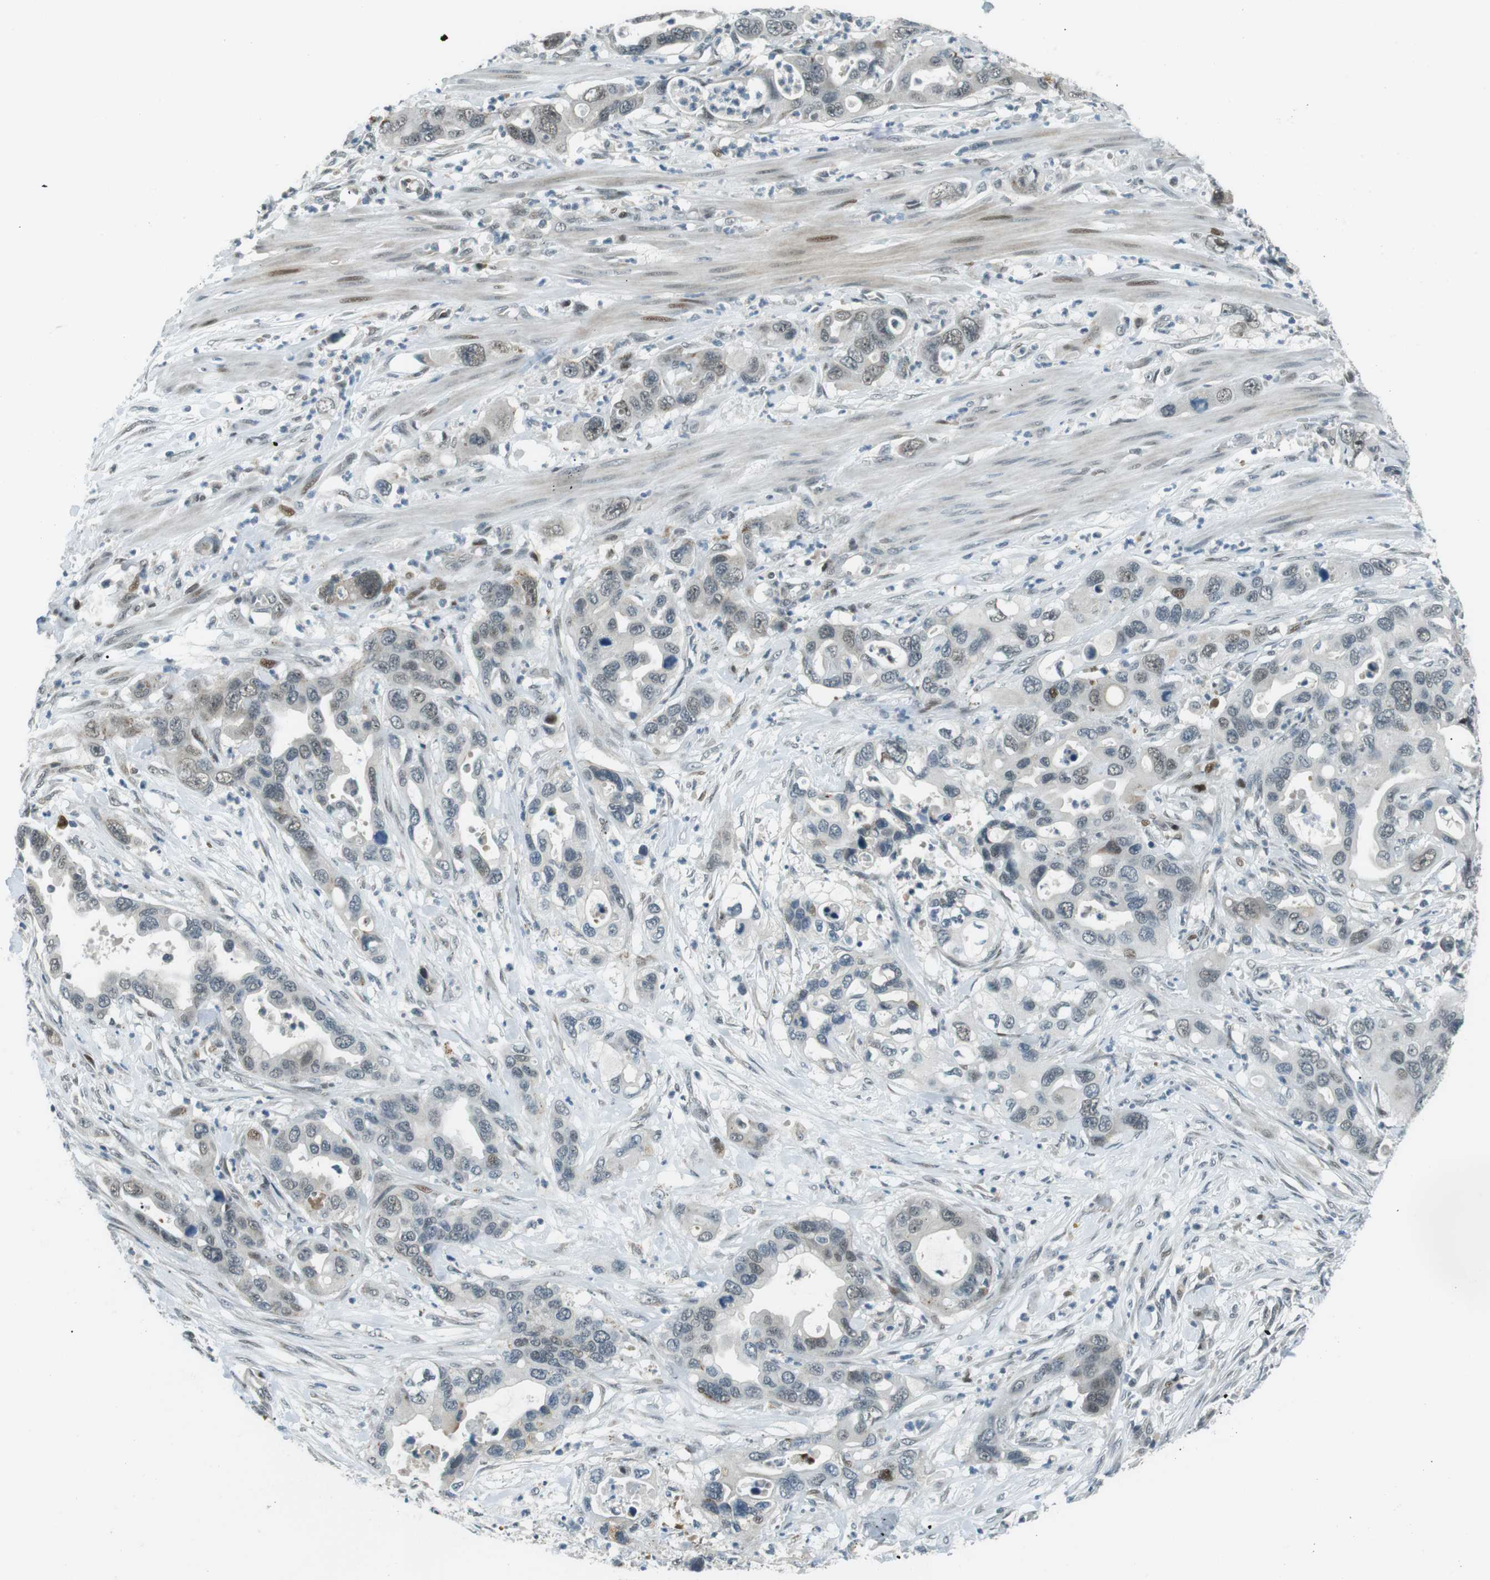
{"staining": {"intensity": "weak", "quantity": "<25%", "location": "cytoplasmic/membranous,nuclear"}, "tissue": "pancreatic cancer", "cell_type": "Tumor cells", "image_type": "cancer", "snomed": [{"axis": "morphology", "description": "Adenocarcinoma, NOS"}, {"axis": "topography", "description": "Pancreas"}], "caption": "Immunohistochemistry (IHC) histopathology image of neoplastic tissue: human pancreatic adenocarcinoma stained with DAB (3,3'-diaminobenzidine) exhibits no significant protein staining in tumor cells. (DAB IHC, high magnification).", "gene": "PJA1", "patient": {"sex": "female", "age": 71}}